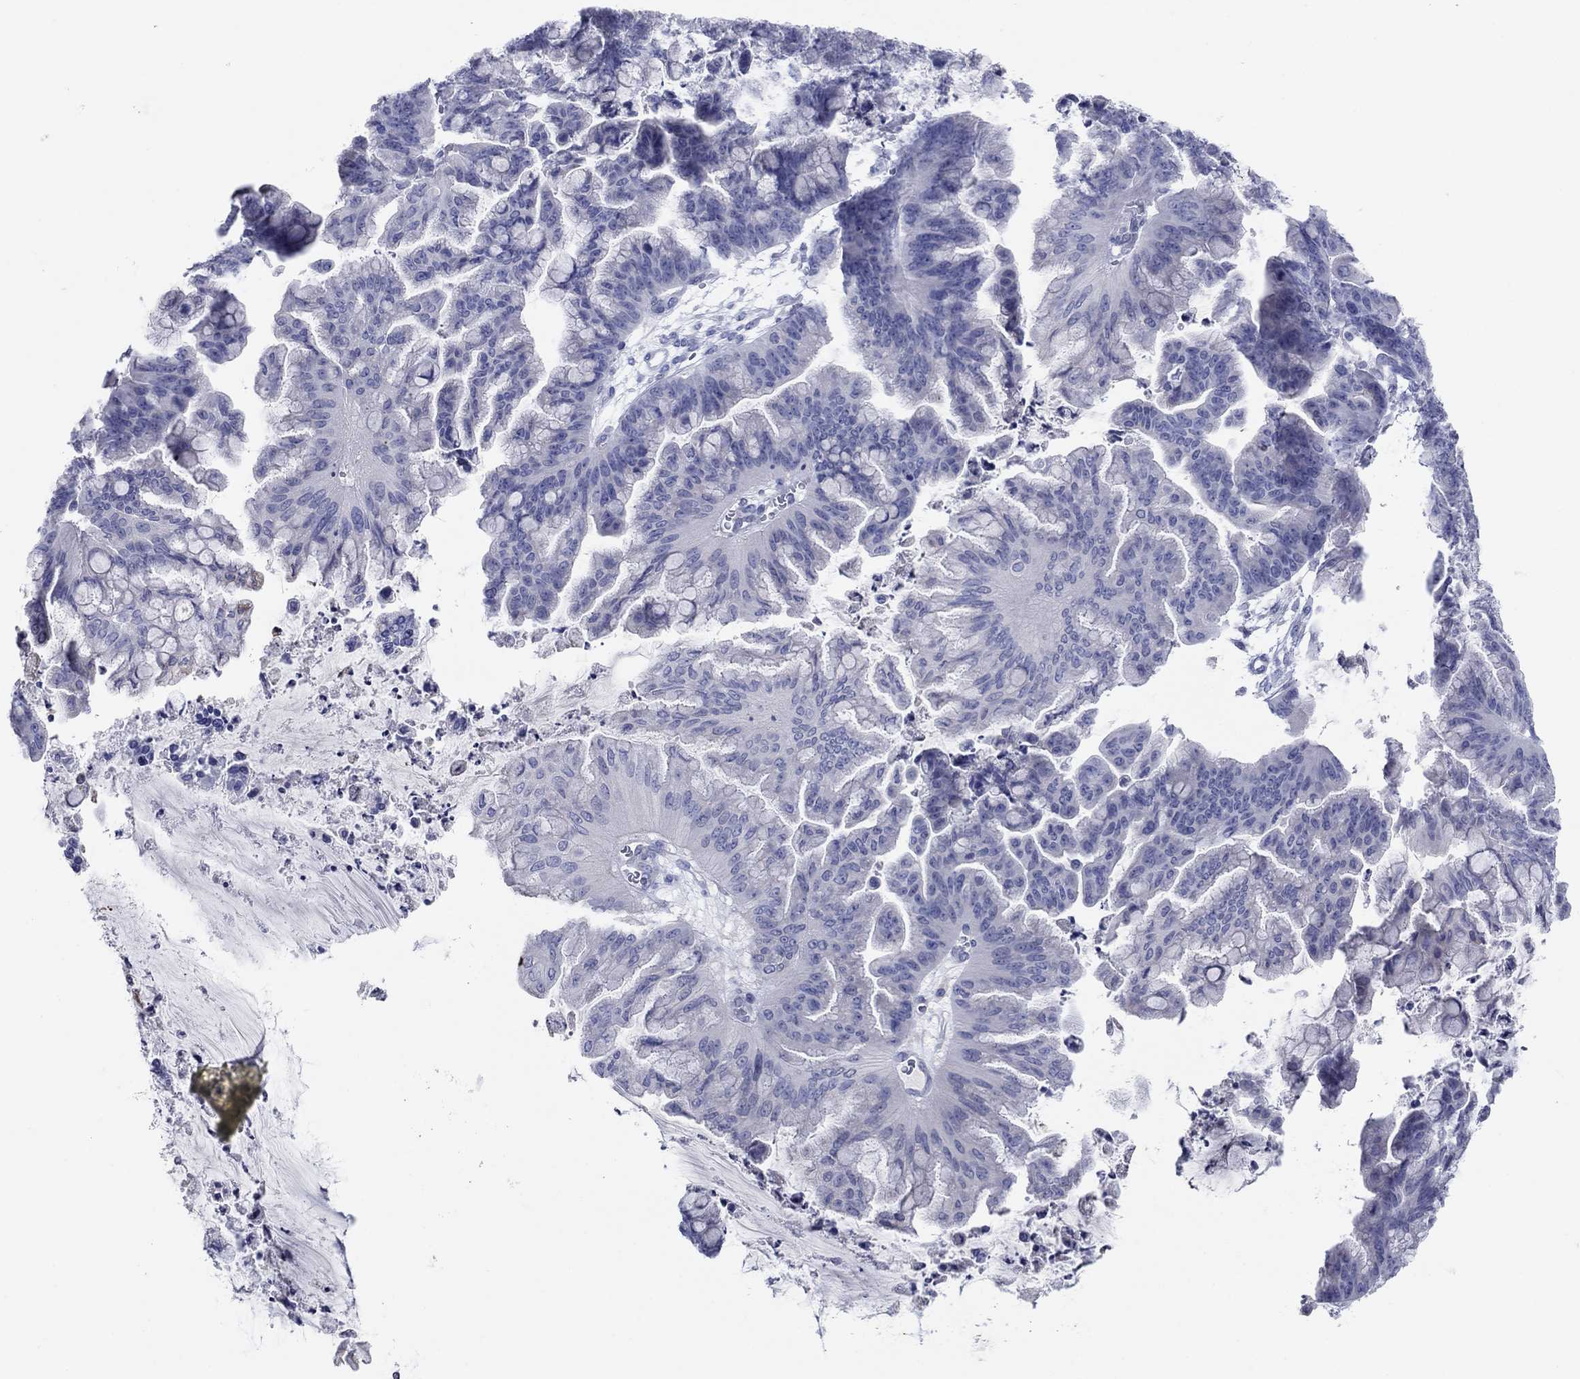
{"staining": {"intensity": "negative", "quantity": "none", "location": "none"}, "tissue": "ovarian cancer", "cell_type": "Tumor cells", "image_type": "cancer", "snomed": [{"axis": "morphology", "description": "Cystadenocarcinoma, mucinous, NOS"}, {"axis": "topography", "description": "Ovary"}], "caption": "Protein analysis of mucinous cystadenocarcinoma (ovarian) exhibits no significant expression in tumor cells.", "gene": "GRK7", "patient": {"sex": "female", "age": 67}}